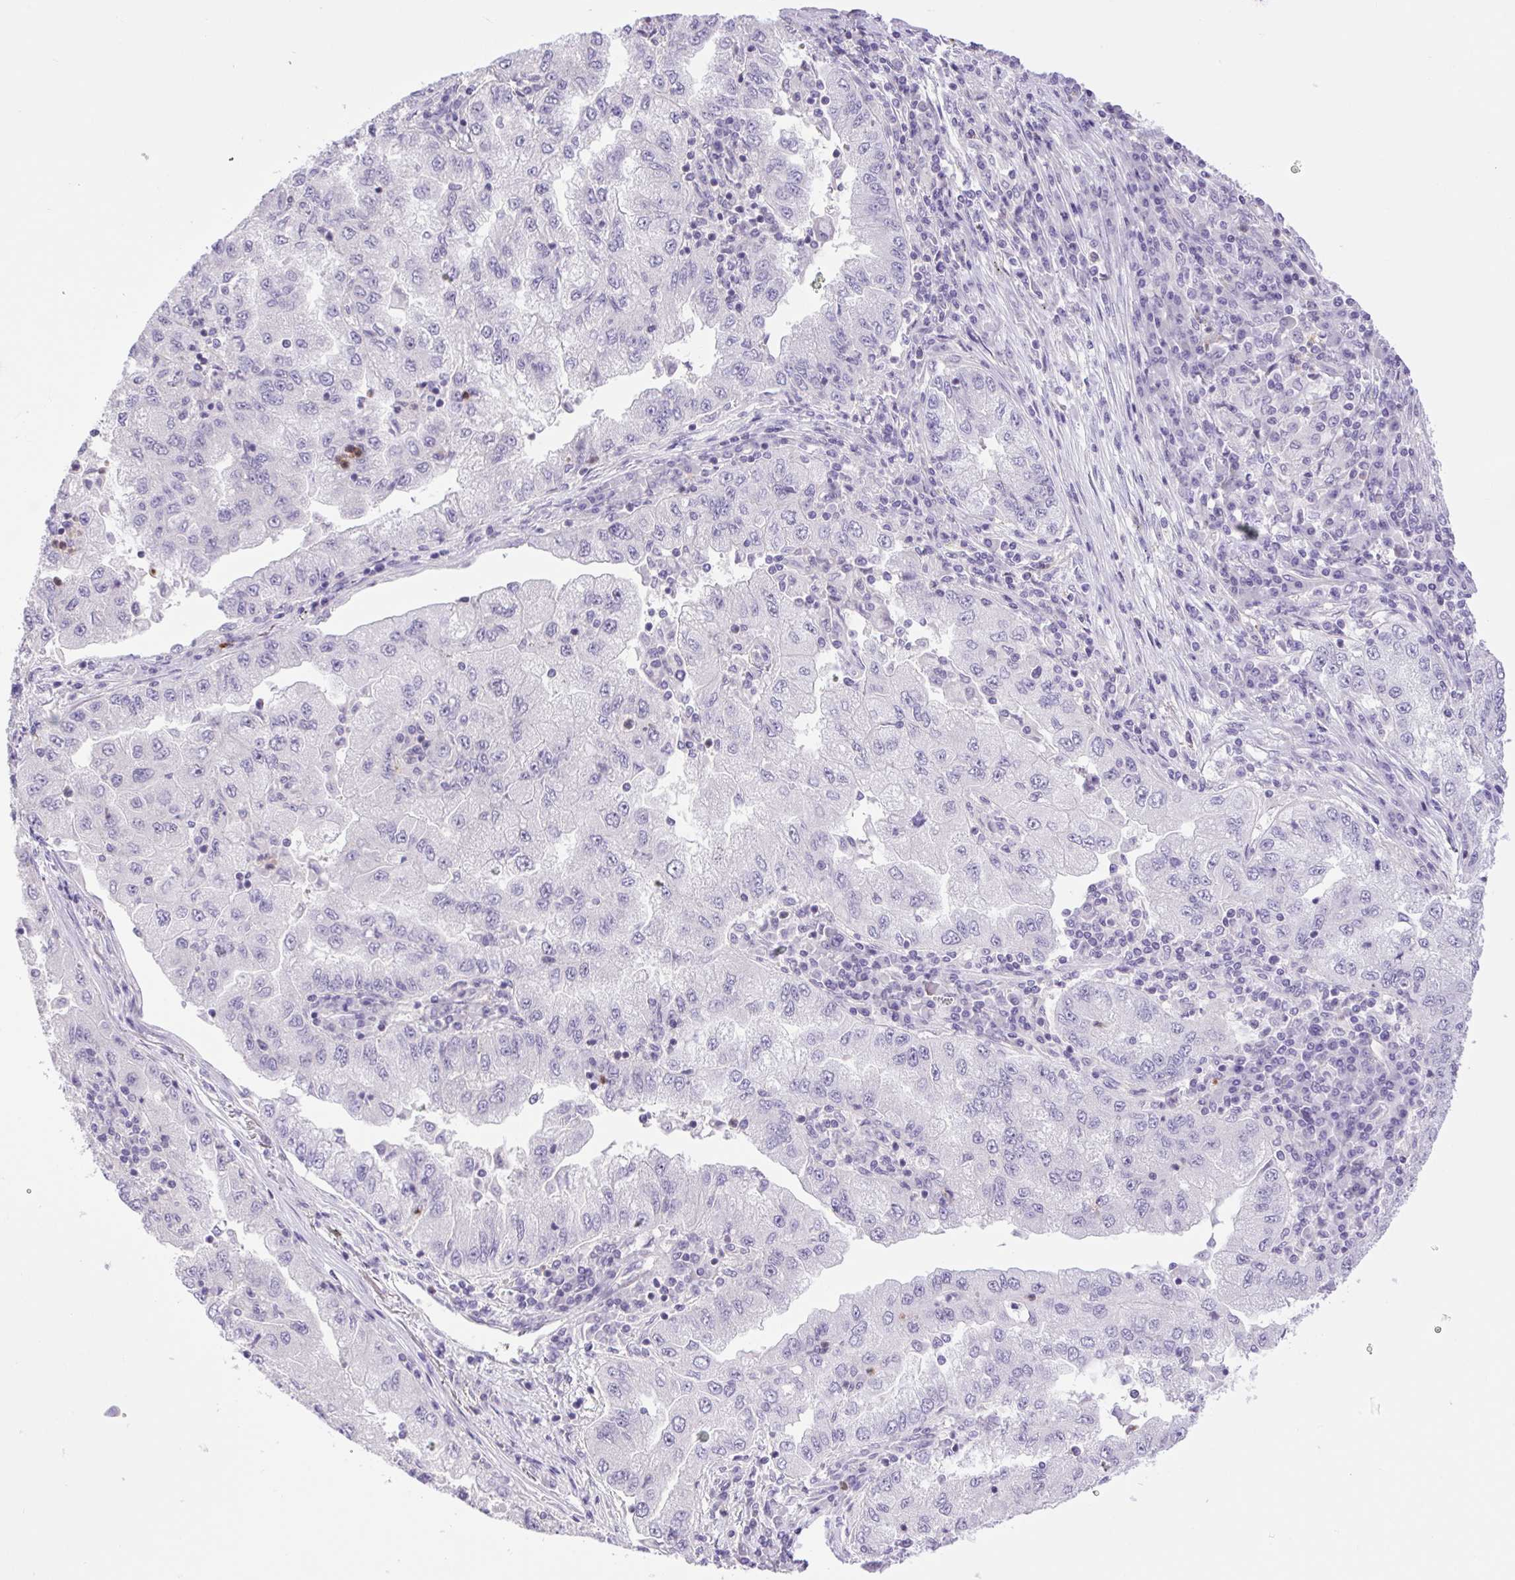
{"staining": {"intensity": "negative", "quantity": "none", "location": "none"}, "tissue": "lung cancer", "cell_type": "Tumor cells", "image_type": "cancer", "snomed": [{"axis": "morphology", "description": "Adenocarcinoma, NOS"}, {"axis": "morphology", "description": "Adenocarcinoma primary or metastatic"}, {"axis": "topography", "description": "Lung"}], "caption": "The micrograph displays no staining of tumor cells in lung cancer.", "gene": "FAM177B", "patient": {"sex": "male", "age": 74}}